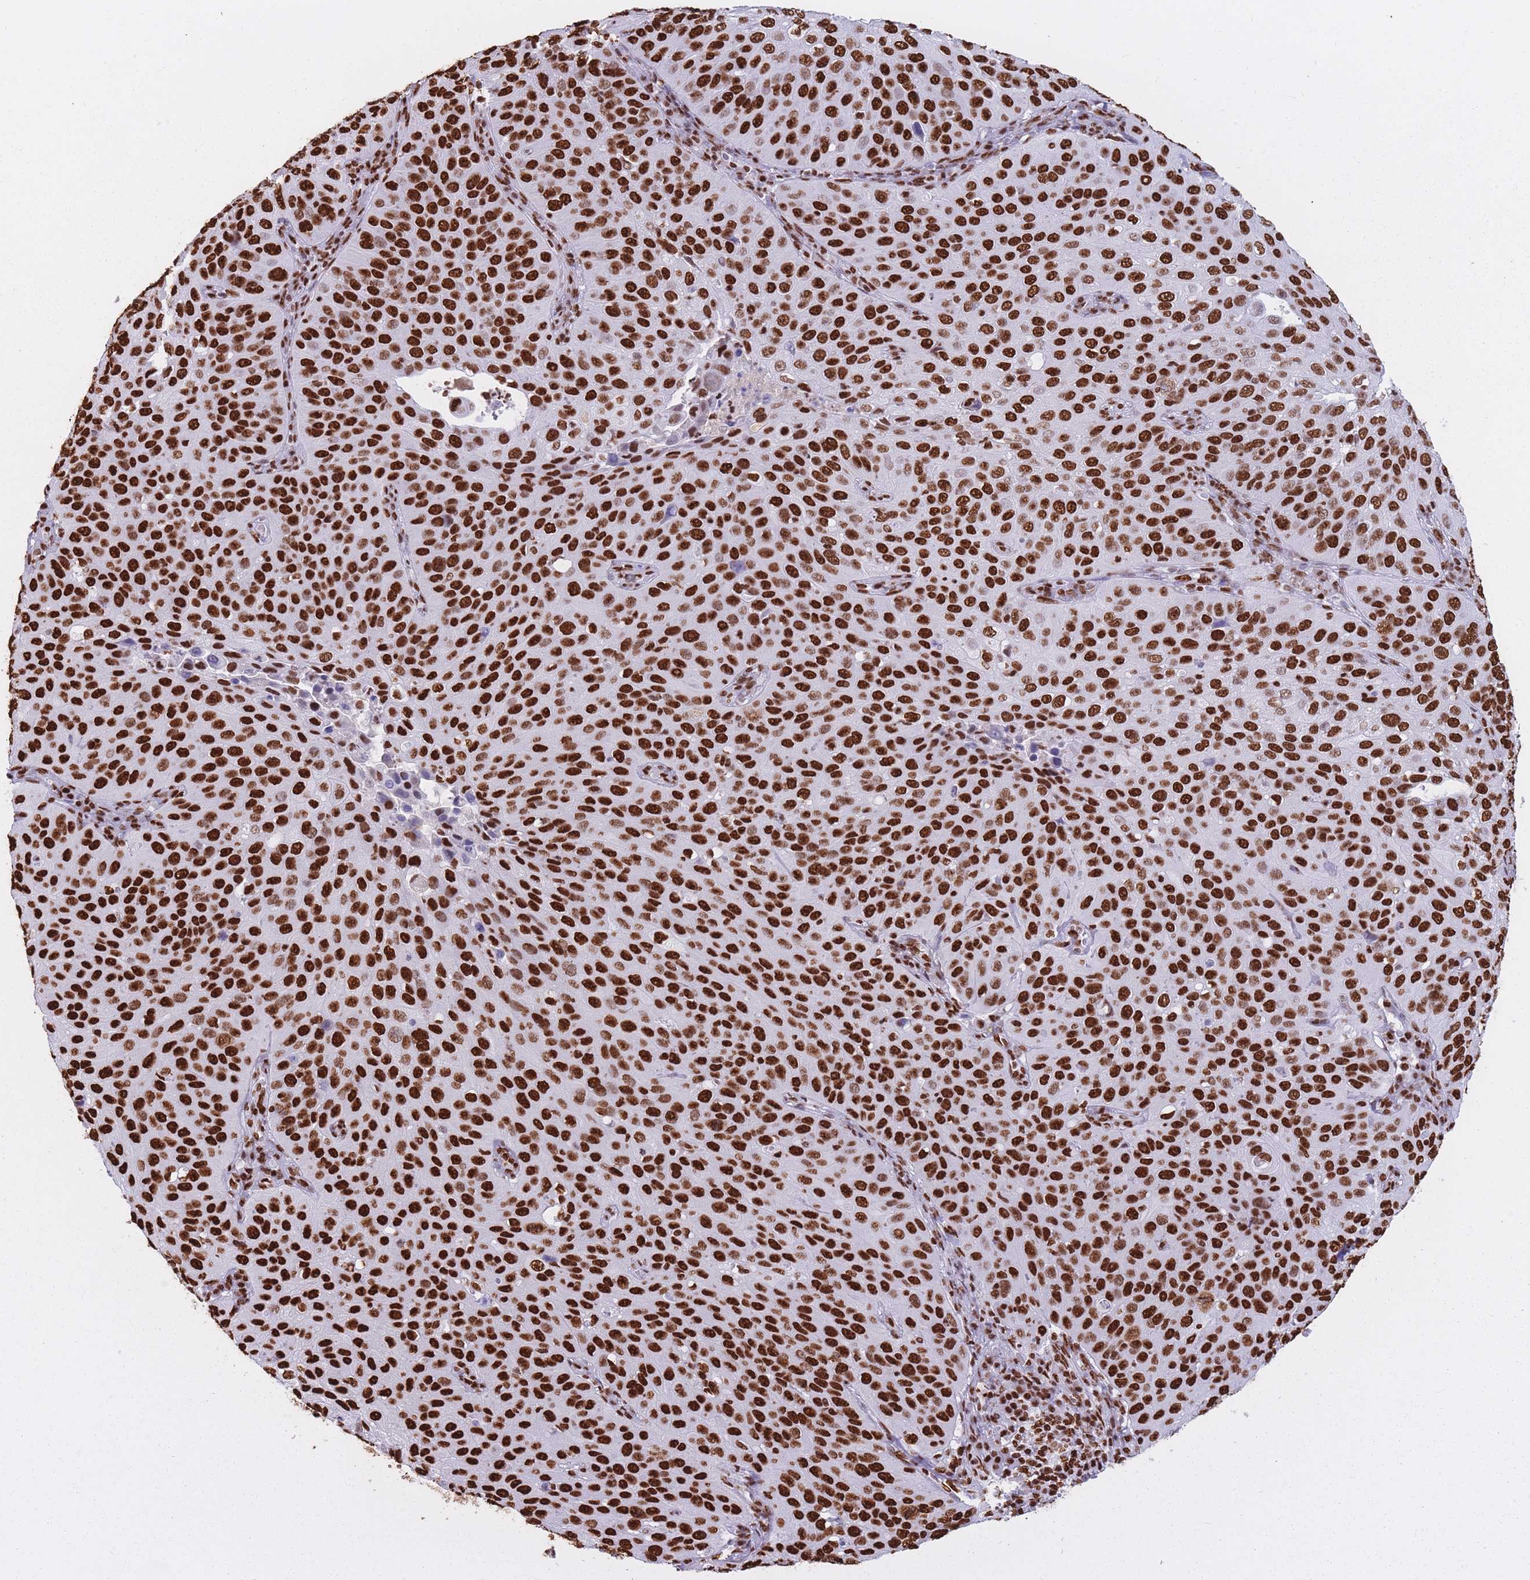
{"staining": {"intensity": "strong", "quantity": ">75%", "location": "nuclear"}, "tissue": "cervical cancer", "cell_type": "Tumor cells", "image_type": "cancer", "snomed": [{"axis": "morphology", "description": "Squamous cell carcinoma, NOS"}, {"axis": "topography", "description": "Cervix"}], "caption": "This is a photomicrograph of immunohistochemistry staining of cervical squamous cell carcinoma, which shows strong positivity in the nuclear of tumor cells.", "gene": "HNRNPUL1", "patient": {"sex": "female", "age": 36}}